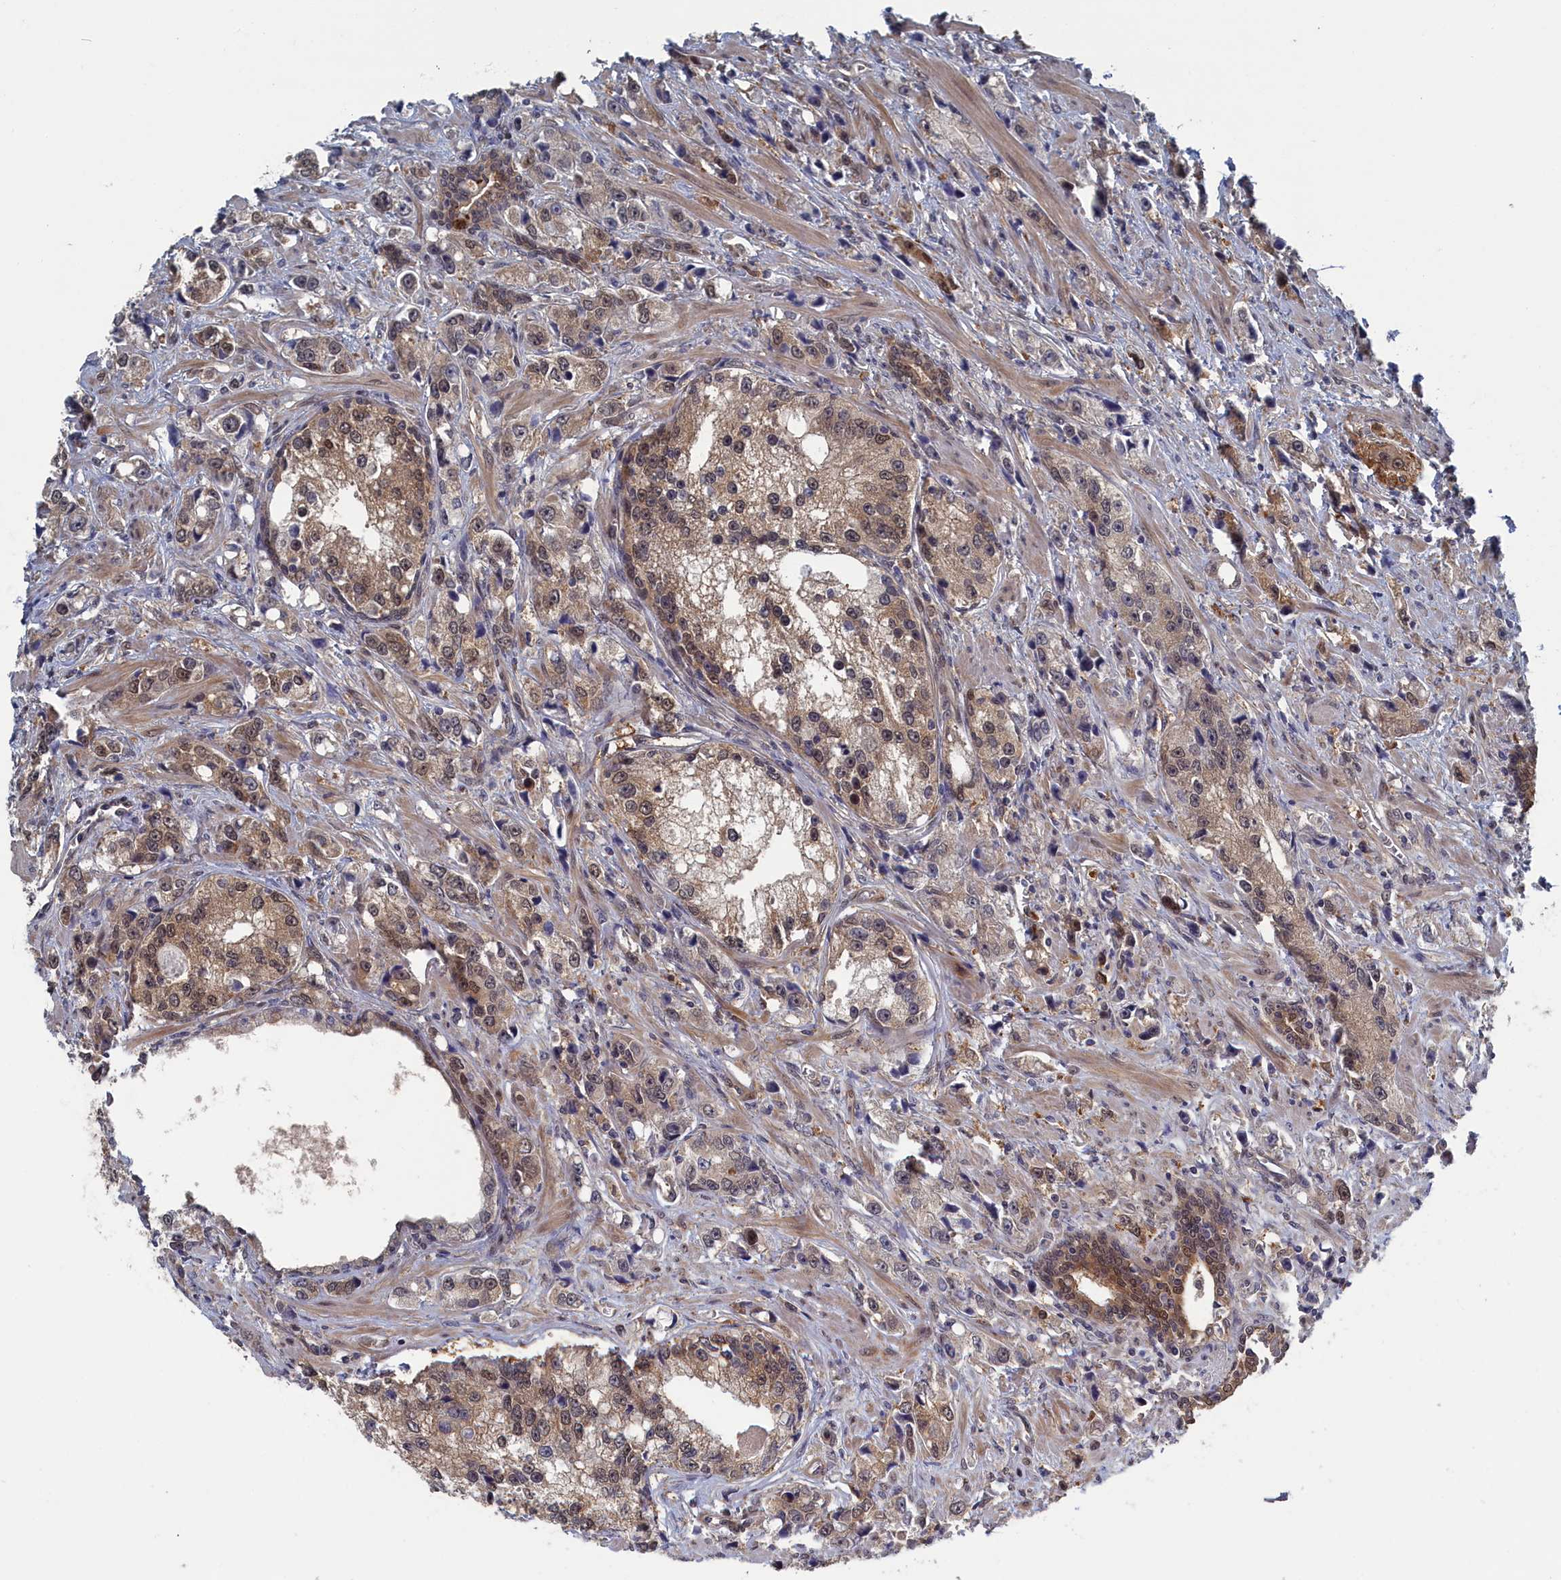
{"staining": {"intensity": "moderate", "quantity": ">75%", "location": "cytoplasmic/membranous,nuclear"}, "tissue": "prostate cancer", "cell_type": "Tumor cells", "image_type": "cancer", "snomed": [{"axis": "morphology", "description": "Adenocarcinoma, High grade"}, {"axis": "topography", "description": "Prostate"}], "caption": "The histopathology image shows staining of high-grade adenocarcinoma (prostate), revealing moderate cytoplasmic/membranous and nuclear protein staining (brown color) within tumor cells. (Stains: DAB (3,3'-diaminobenzidine) in brown, nuclei in blue, Microscopy: brightfield microscopy at high magnification).", "gene": "IRGQ", "patient": {"sex": "male", "age": 74}}